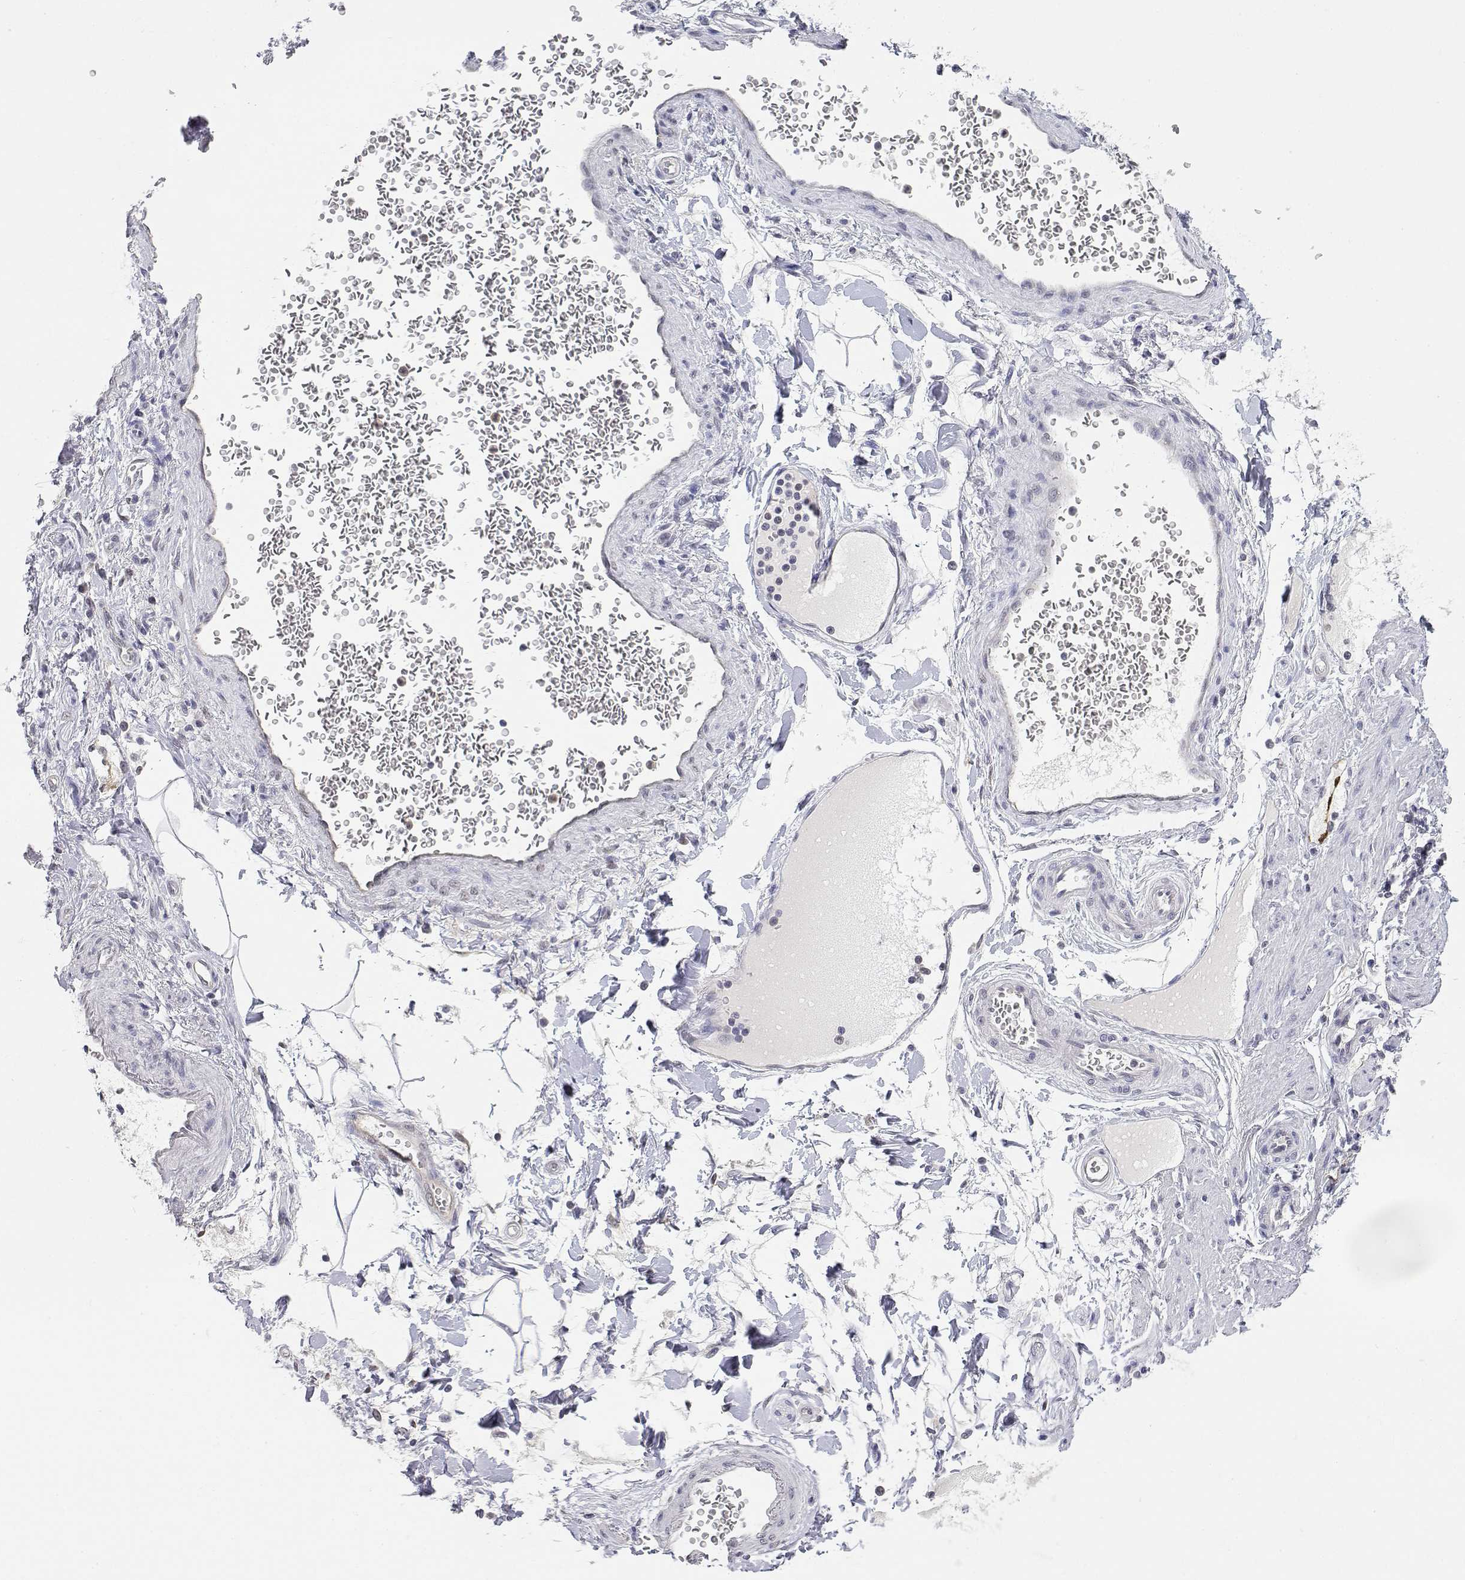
{"staining": {"intensity": "negative", "quantity": "none", "location": "none"}, "tissue": "stomach cancer", "cell_type": "Tumor cells", "image_type": "cancer", "snomed": [{"axis": "morphology", "description": "Adenocarcinoma, NOS"}, {"axis": "topography", "description": "Stomach"}], "caption": "A photomicrograph of human stomach cancer is negative for staining in tumor cells.", "gene": "ADA", "patient": {"sex": "male", "age": 58}}